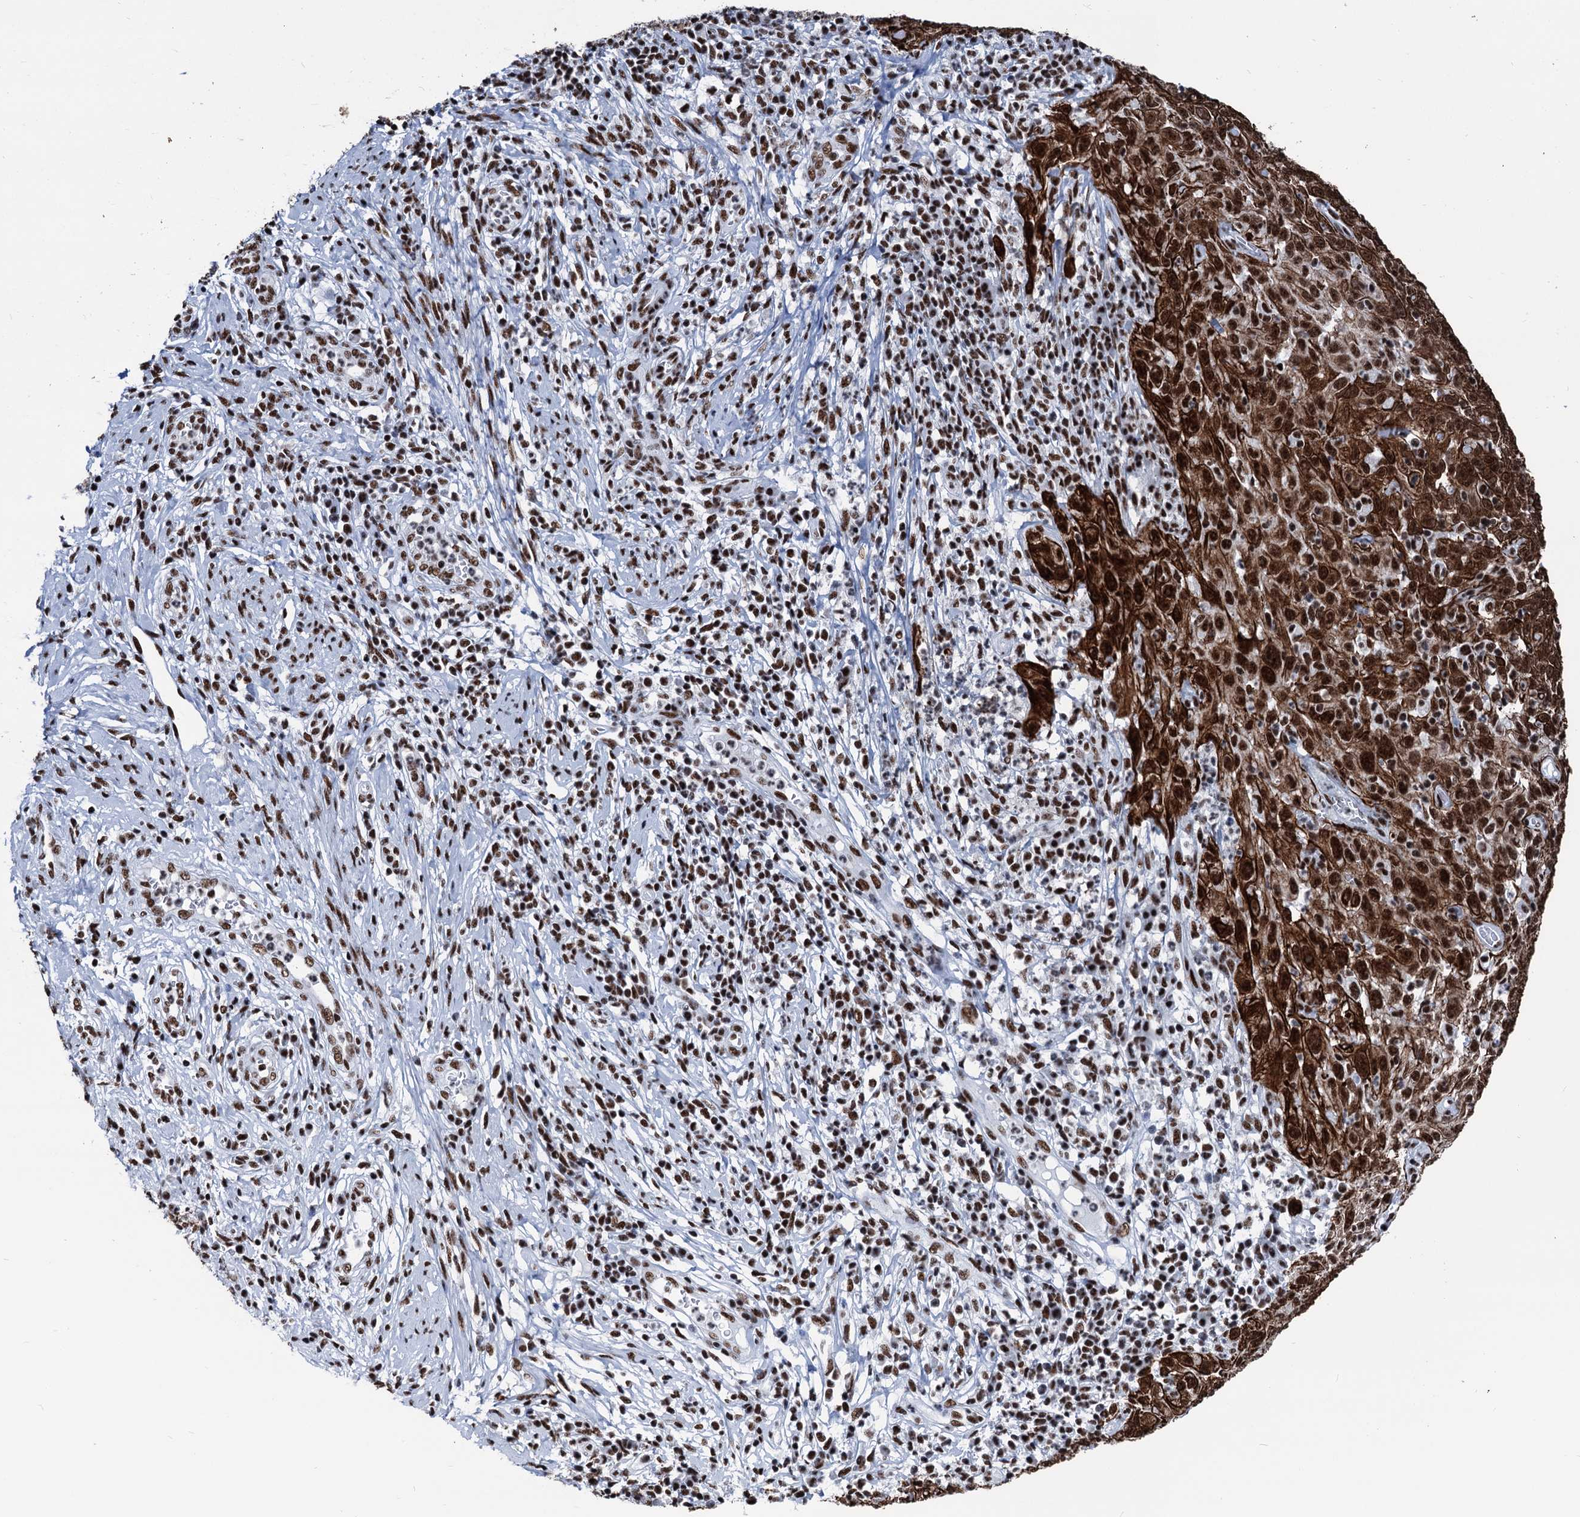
{"staining": {"intensity": "strong", "quantity": ">75%", "location": "cytoplasmic/membranous,nuclear"}, "tissue": "cervical cancer", "cell_type": "Tumor cells", "image_type": "cancer", "snomed": [{"axis": "morphology", "description": "Squamous cell carcinoma, NOS"}, {"axis": "topography", "description": "Cervix"}], "caption": "High-power microscopy captured an immunohistochemistry (IHC) micrograph of cervical cancer (squamous cell carcinoma), revealing strong cytoplasmic/membranous and nuclear positivity in about >75% of tumor cells.", "gene": "DDX23", "patient": {"sex": "female", "age": 31}}